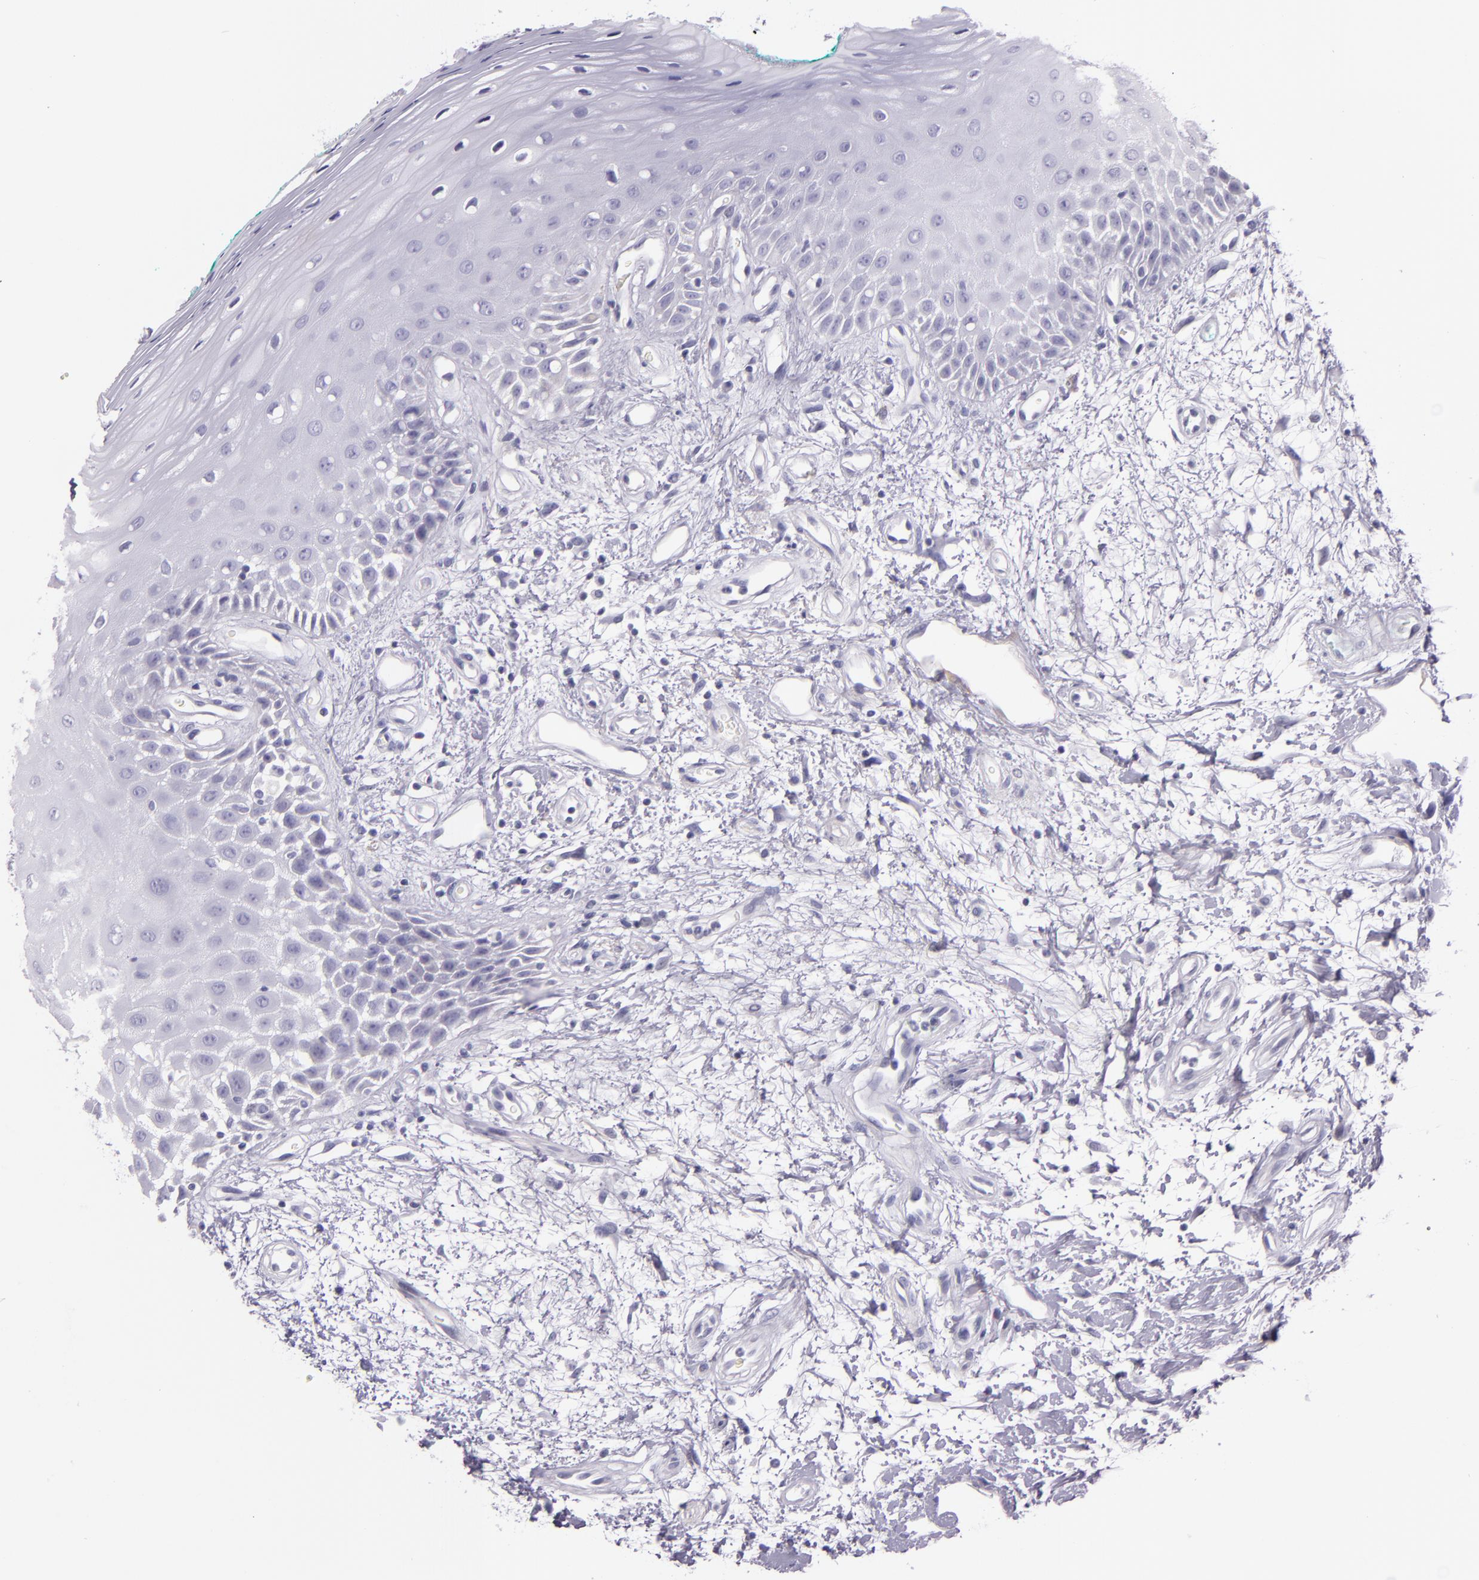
{"staining": {"intensity": "negative", "quantity": "none", "location": "none"}, "tissue": "oral mucosa", "cell_type": "Squamous epithelial cells", "image_type": "normal", "snomed": [{"axis": "morphology", "description": "Normal tissue, NOS"}, {"axis": "morphology", "description": "Squamous cell carcinoma, NOS"}, {"axis": "topography", "description": "Skeletal muscle"}, {"axis": "topography", "description": "Oral tissue"}, {"axis": "topography", "description": "Head-Neck"}], "caption": "This is an immunohistochemistry (IHC) micrograph of benign oral mucosa. There is no positivity in squamous epithelial cells.", "gene": "HSP90AA1", "patient": {"sex": "female", "age": 84}}